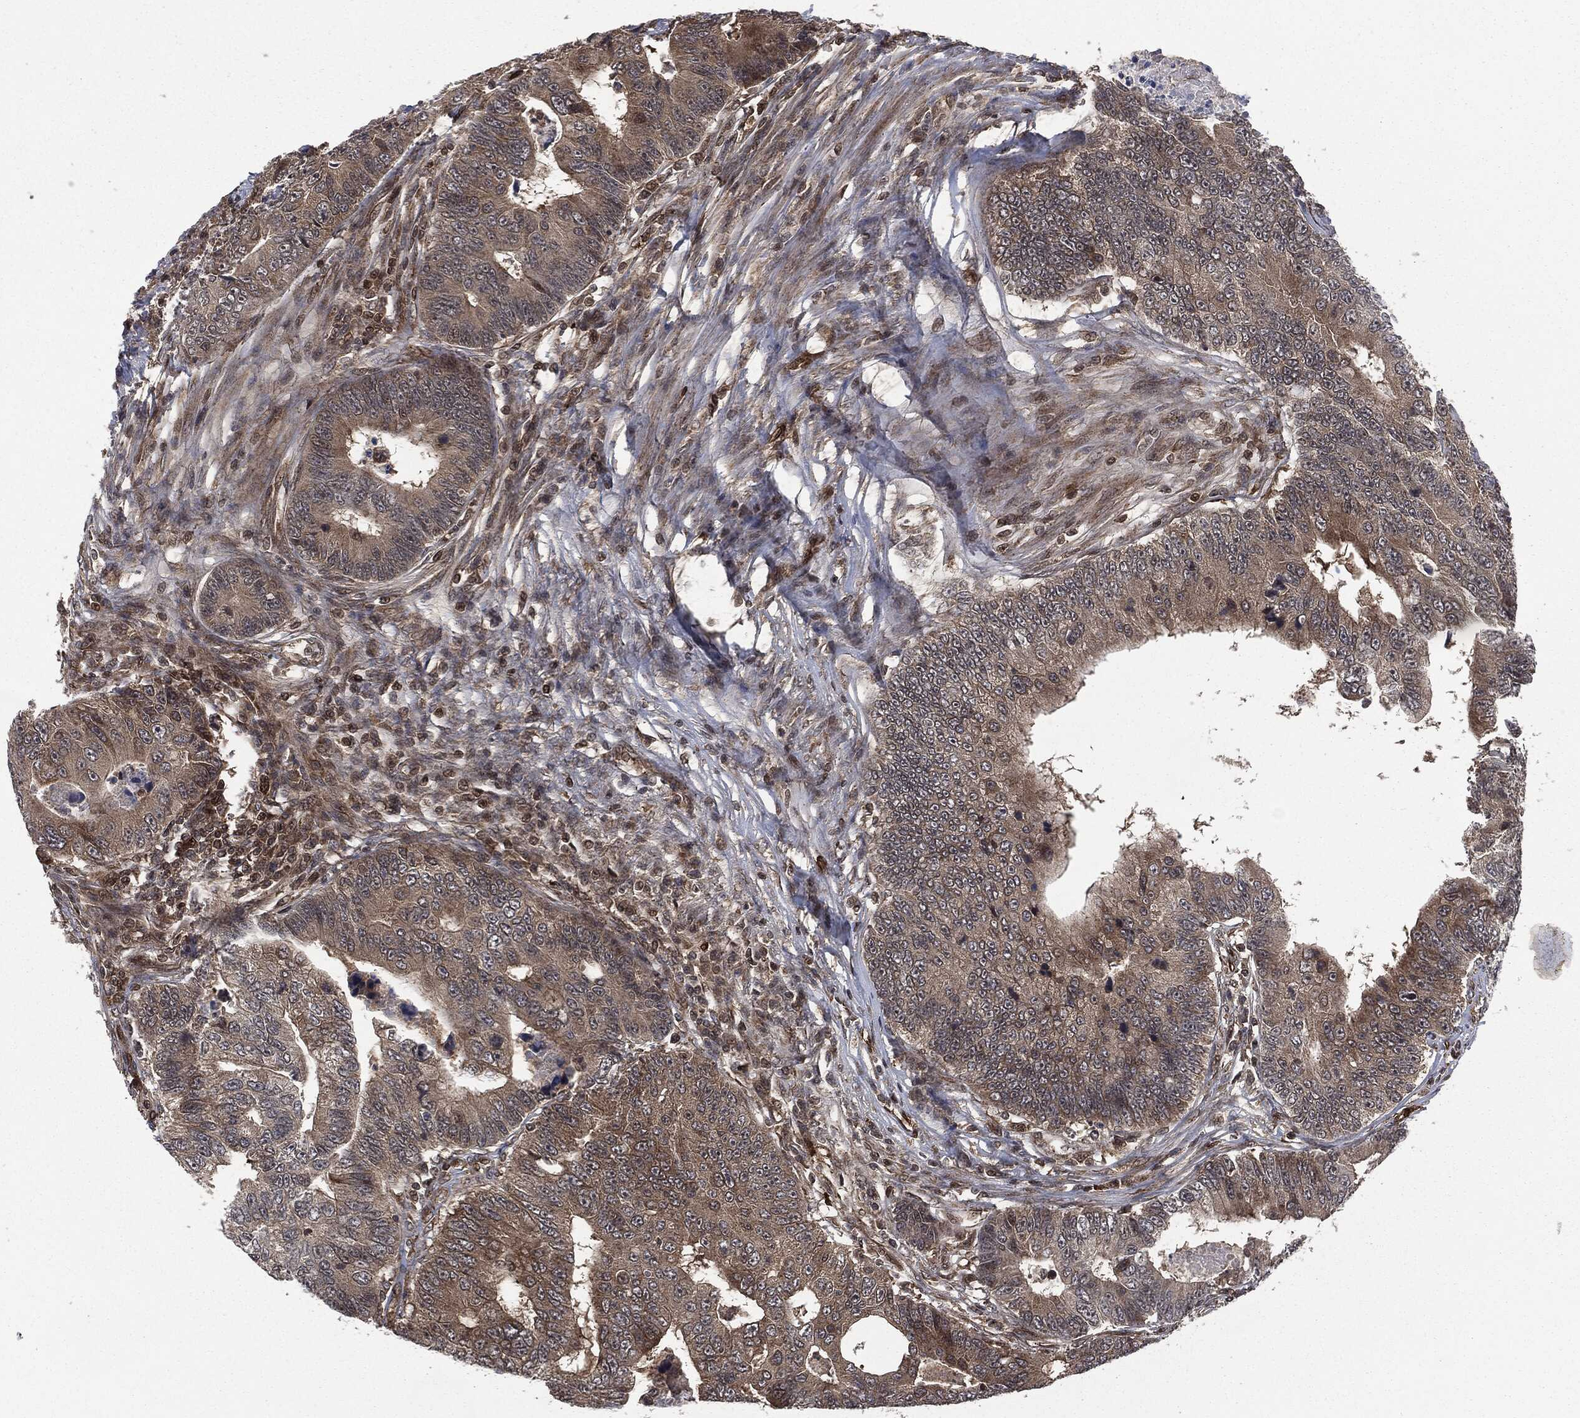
{"staining": {"intensity": "moderate", "quantity": "<25%", "location": "cytoplasmic/membranous"}, "tissue": "colorectal cancer", "cell_type": "Tumor cells", "image_type": "cancer", "snomed": [{"axis": "morphology", "description": "Adenocarcinoma, NOS"}, {"axis": "topography", "description": "Colon"}], "caption": "Protein positivity by immunohistochemistry (IHC) reveals moderate cytoplasmic/membranous staining in approximately <25% of tumor cells in colorectal cancer. Using DAB (3,3'-diaminobenzidine) (brown) and hematoxylin (blue) stains, captured at high magnification using brightfield microscopy.", "gene": "HRAS", "patient": {"sex": "female", "age": 72}}